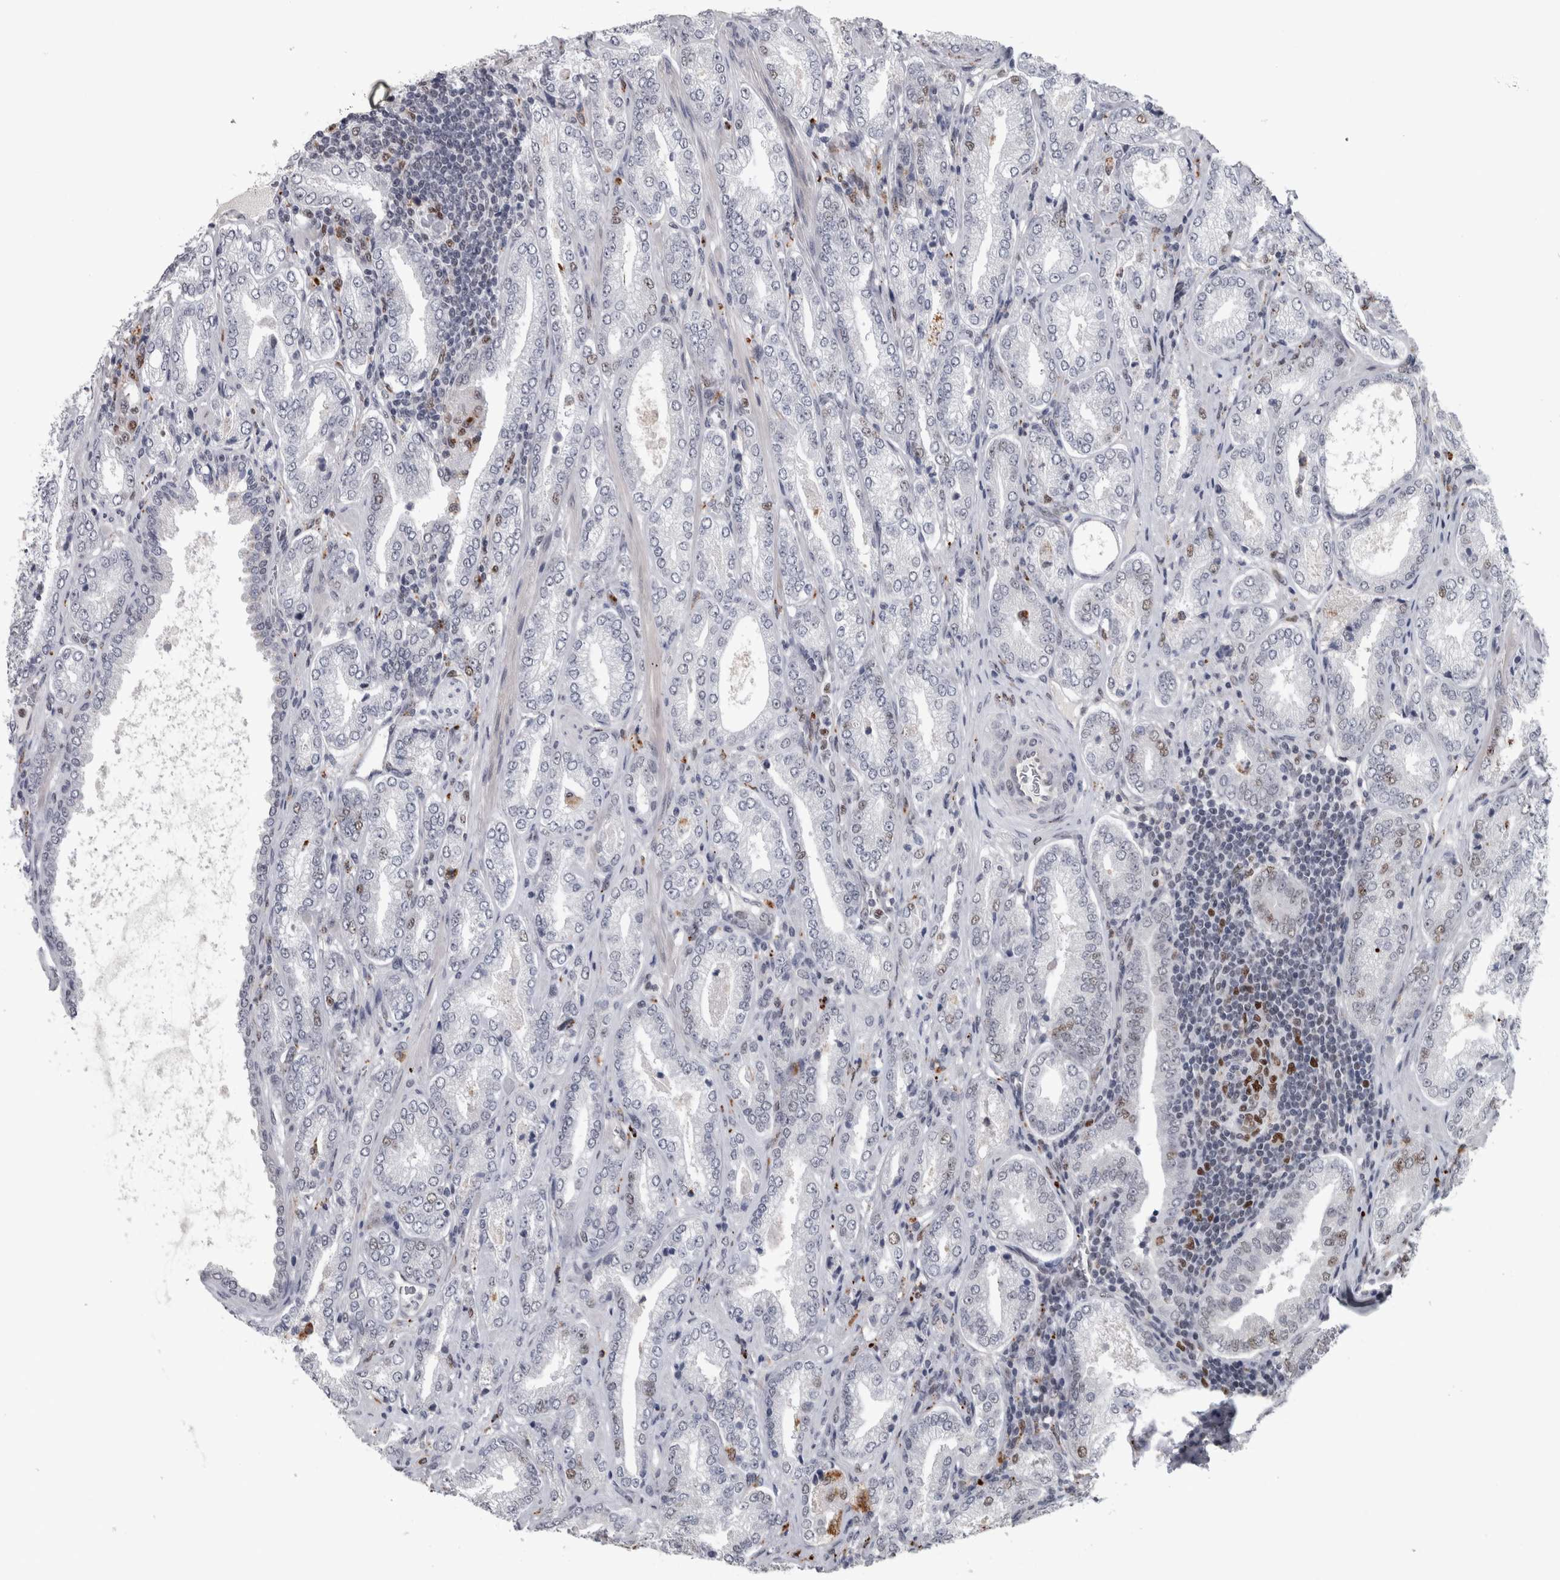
{"staining": {"intensity": "weak", "quantity": "<25%", "location": "nuclear"}, "tissue": "prostate cancer", "cell_type": "Tumor cells", "image_type": "cancer", "snomed": [{"axis": "morphology", "description": "Adenocarcinoma, Low grade"}, {"axis": "topography", "description": "Prostate"}], "caption": "High power microscopy image of an IHC histopathology image of prostate cancer (adenocarcinoma (low-grade)), revealing no significant expression in tumor cells.", "gene": "POLD2", "patient": {"sex": "male", "age": 62}}